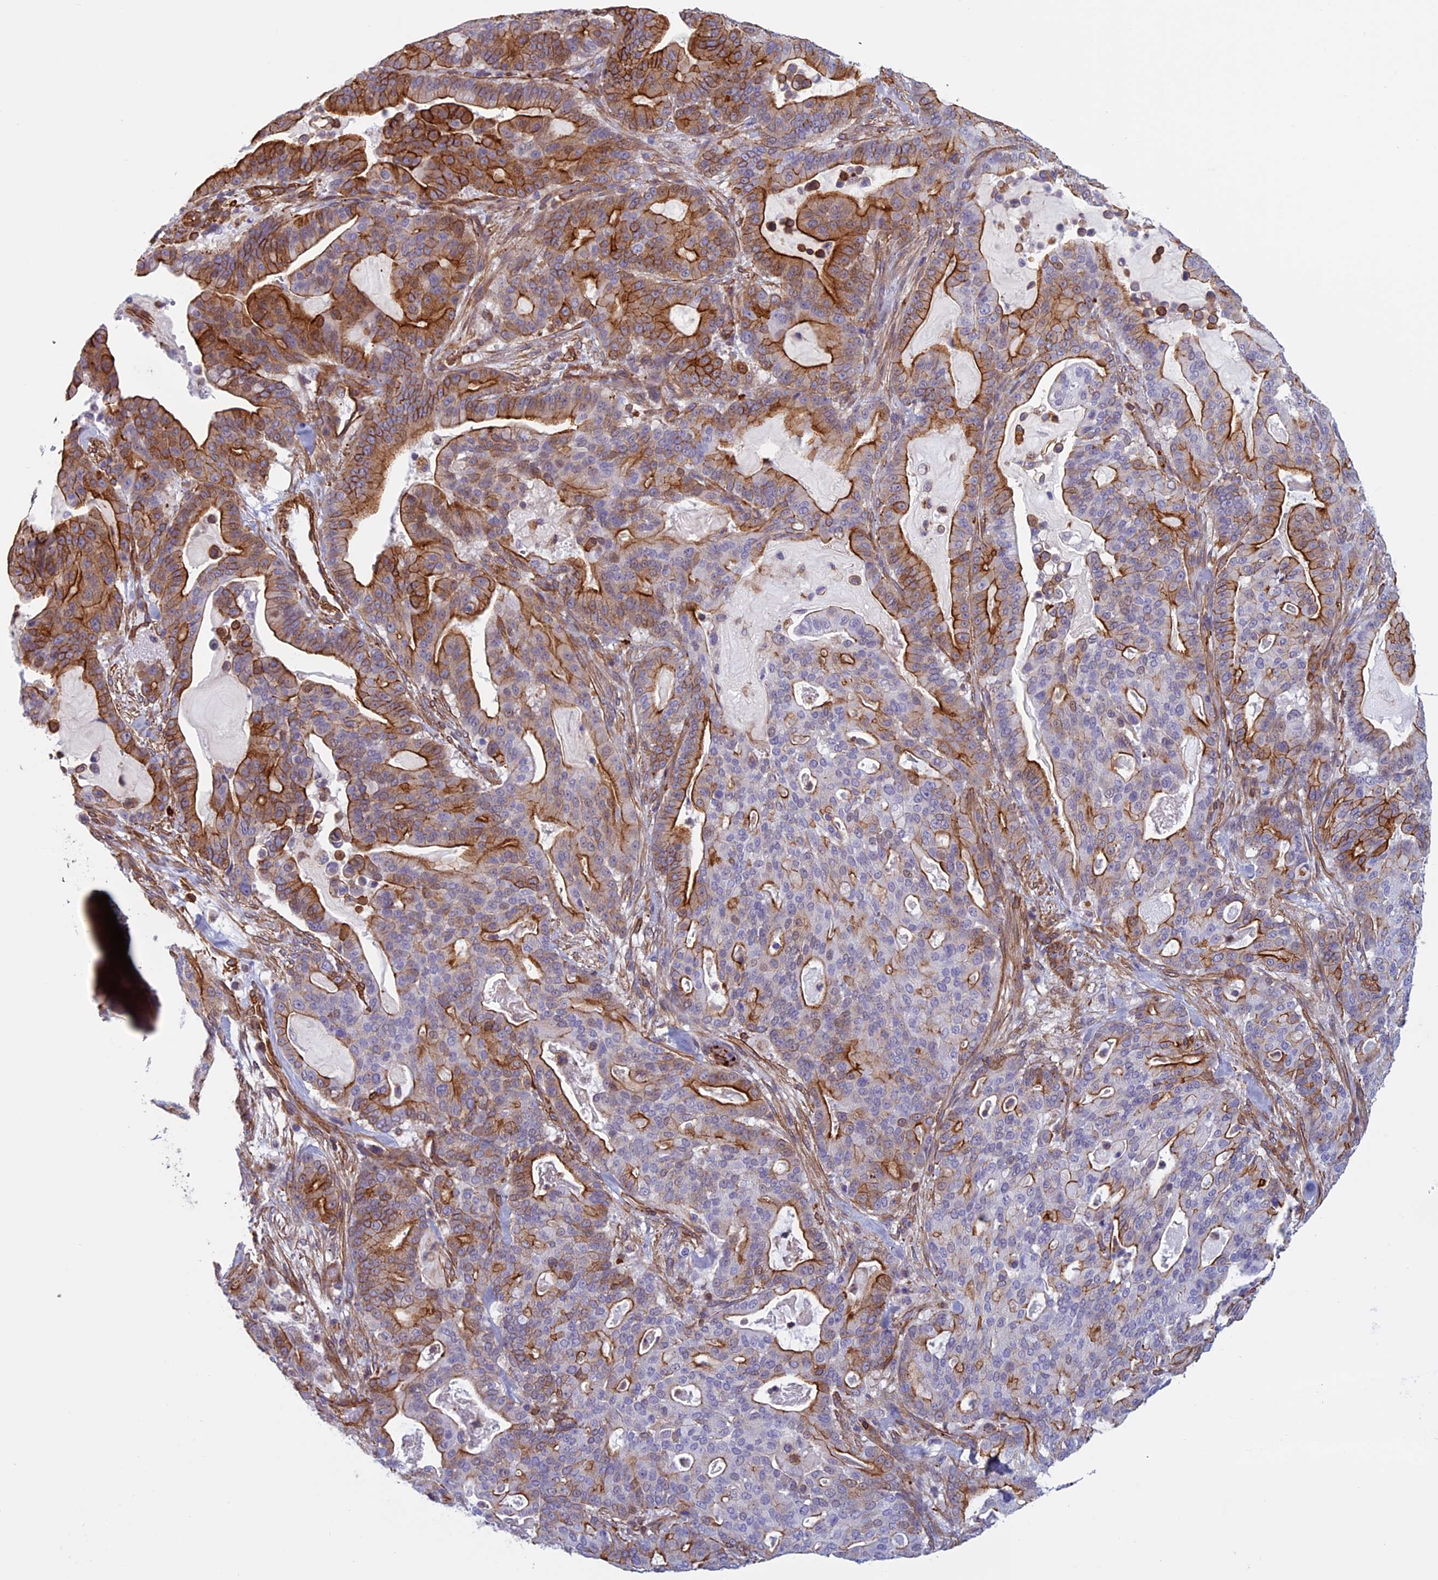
{"staining": {"intensity": "strong", "quantity": "25%-75%", "location": "cytoplasmic/membranous"}, "tissue": "pancreatic cancer", "cell_type": "Tumor cells", "image_type": "cancer", "snomed": [{"axis": "morphology", "description": "Adenocarcinoma, NOS"}, {"axis": "topography", "description": "Pancreas"}], "caption": "Pancreatic cancer stained for a protein exhibits strong cytoplasmic/membranous positivity in tumor cells.", "gene": "ANGPTL2", "patient": {"sex": "male", "age": 63}}